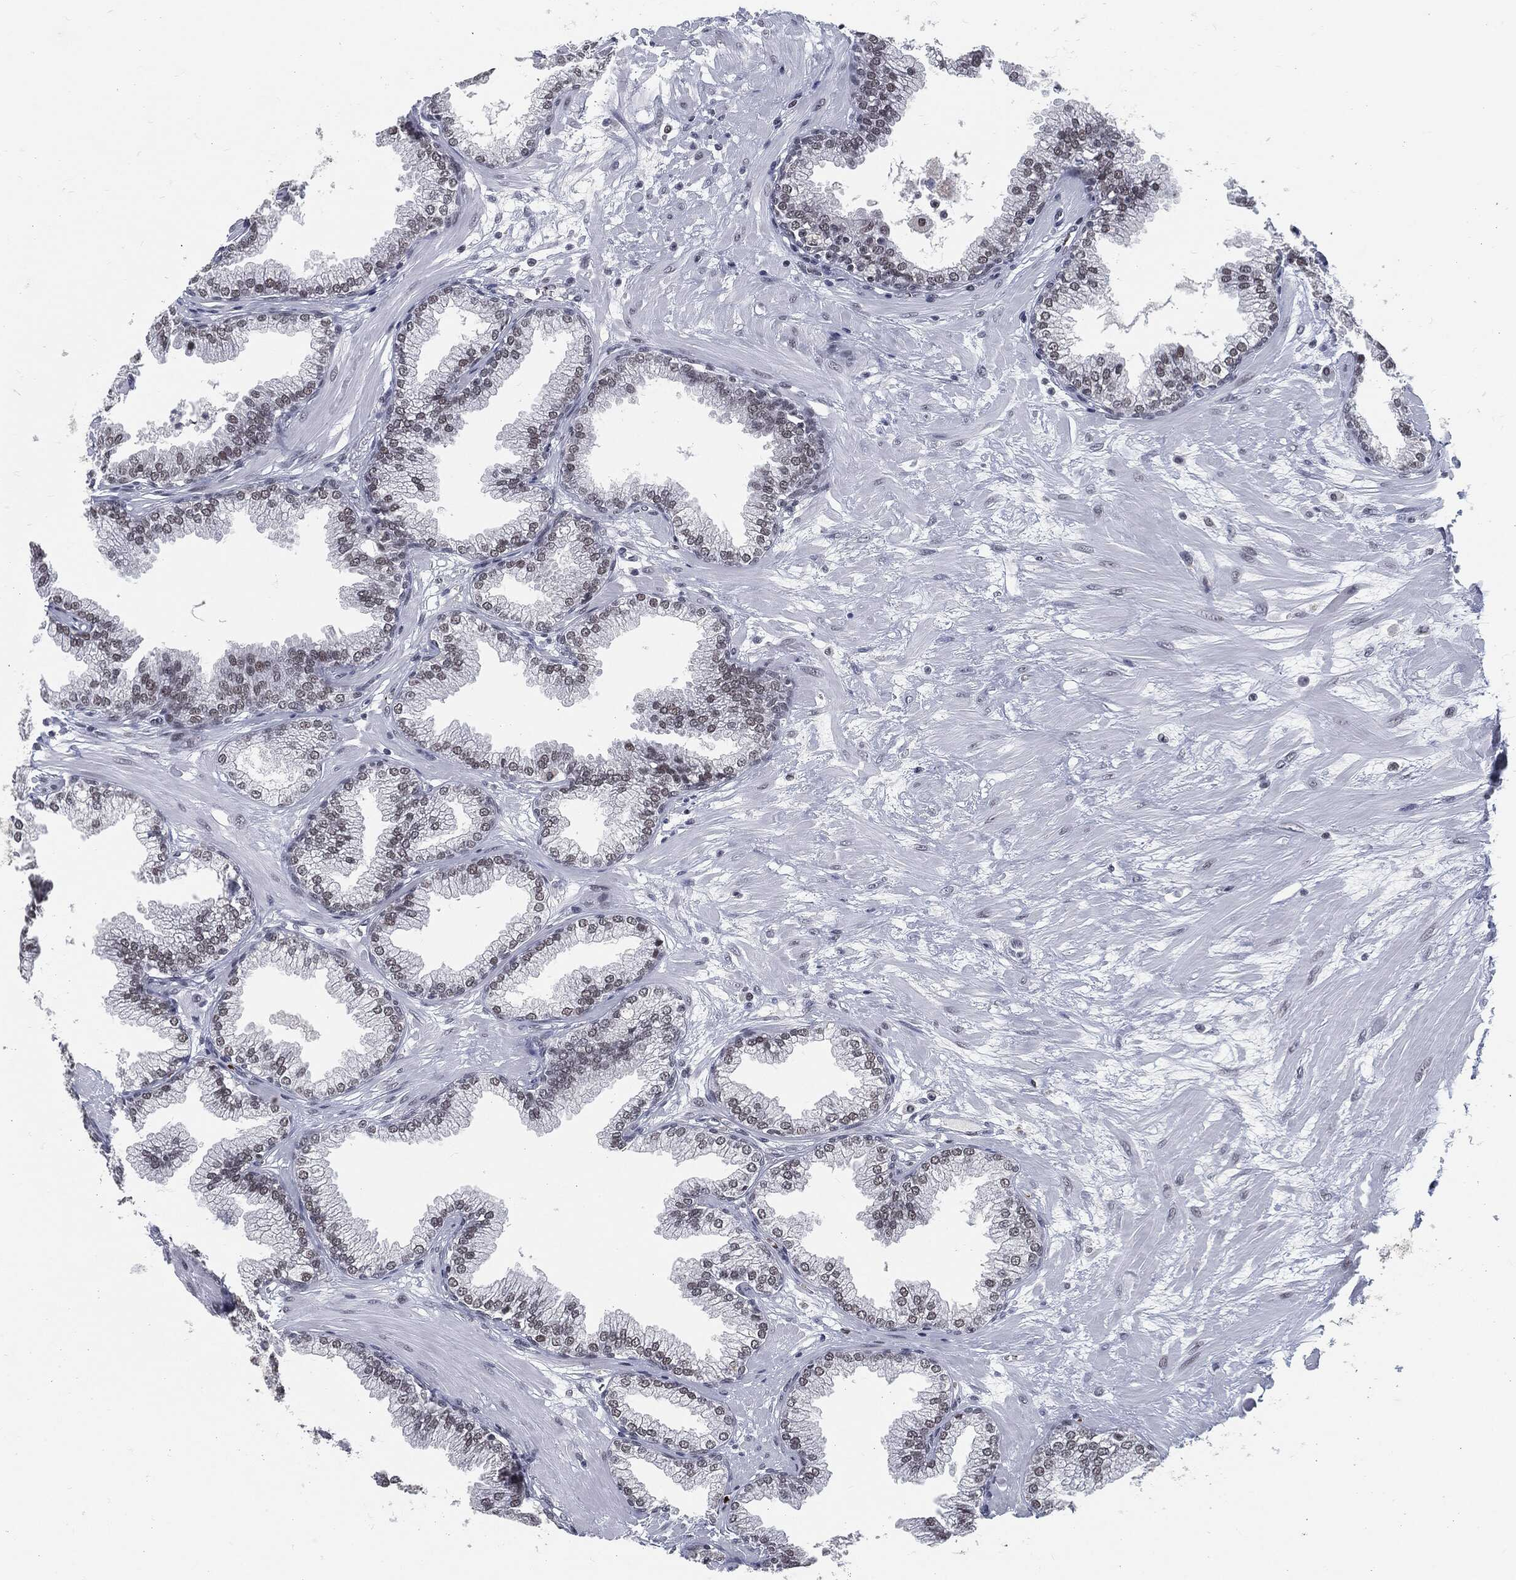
{"staining": {"intensity": "weak", "quantity": "<25%", "location": "nuclear"}, "tissue": "prostate", "cell_type": "Glandular cells", "image_type": "normal", "snomed": [{"axis": "morphology", "description": "Normal tissue, NOS"}, {"axis": "topography", "description": "Prostate"}], "caption": "The immunohistochemistry histopathology image has no significant positivity in glandular cells of prostate.", "gene": "ANXA1", "patient": {"sex": "male", "age": 64}}